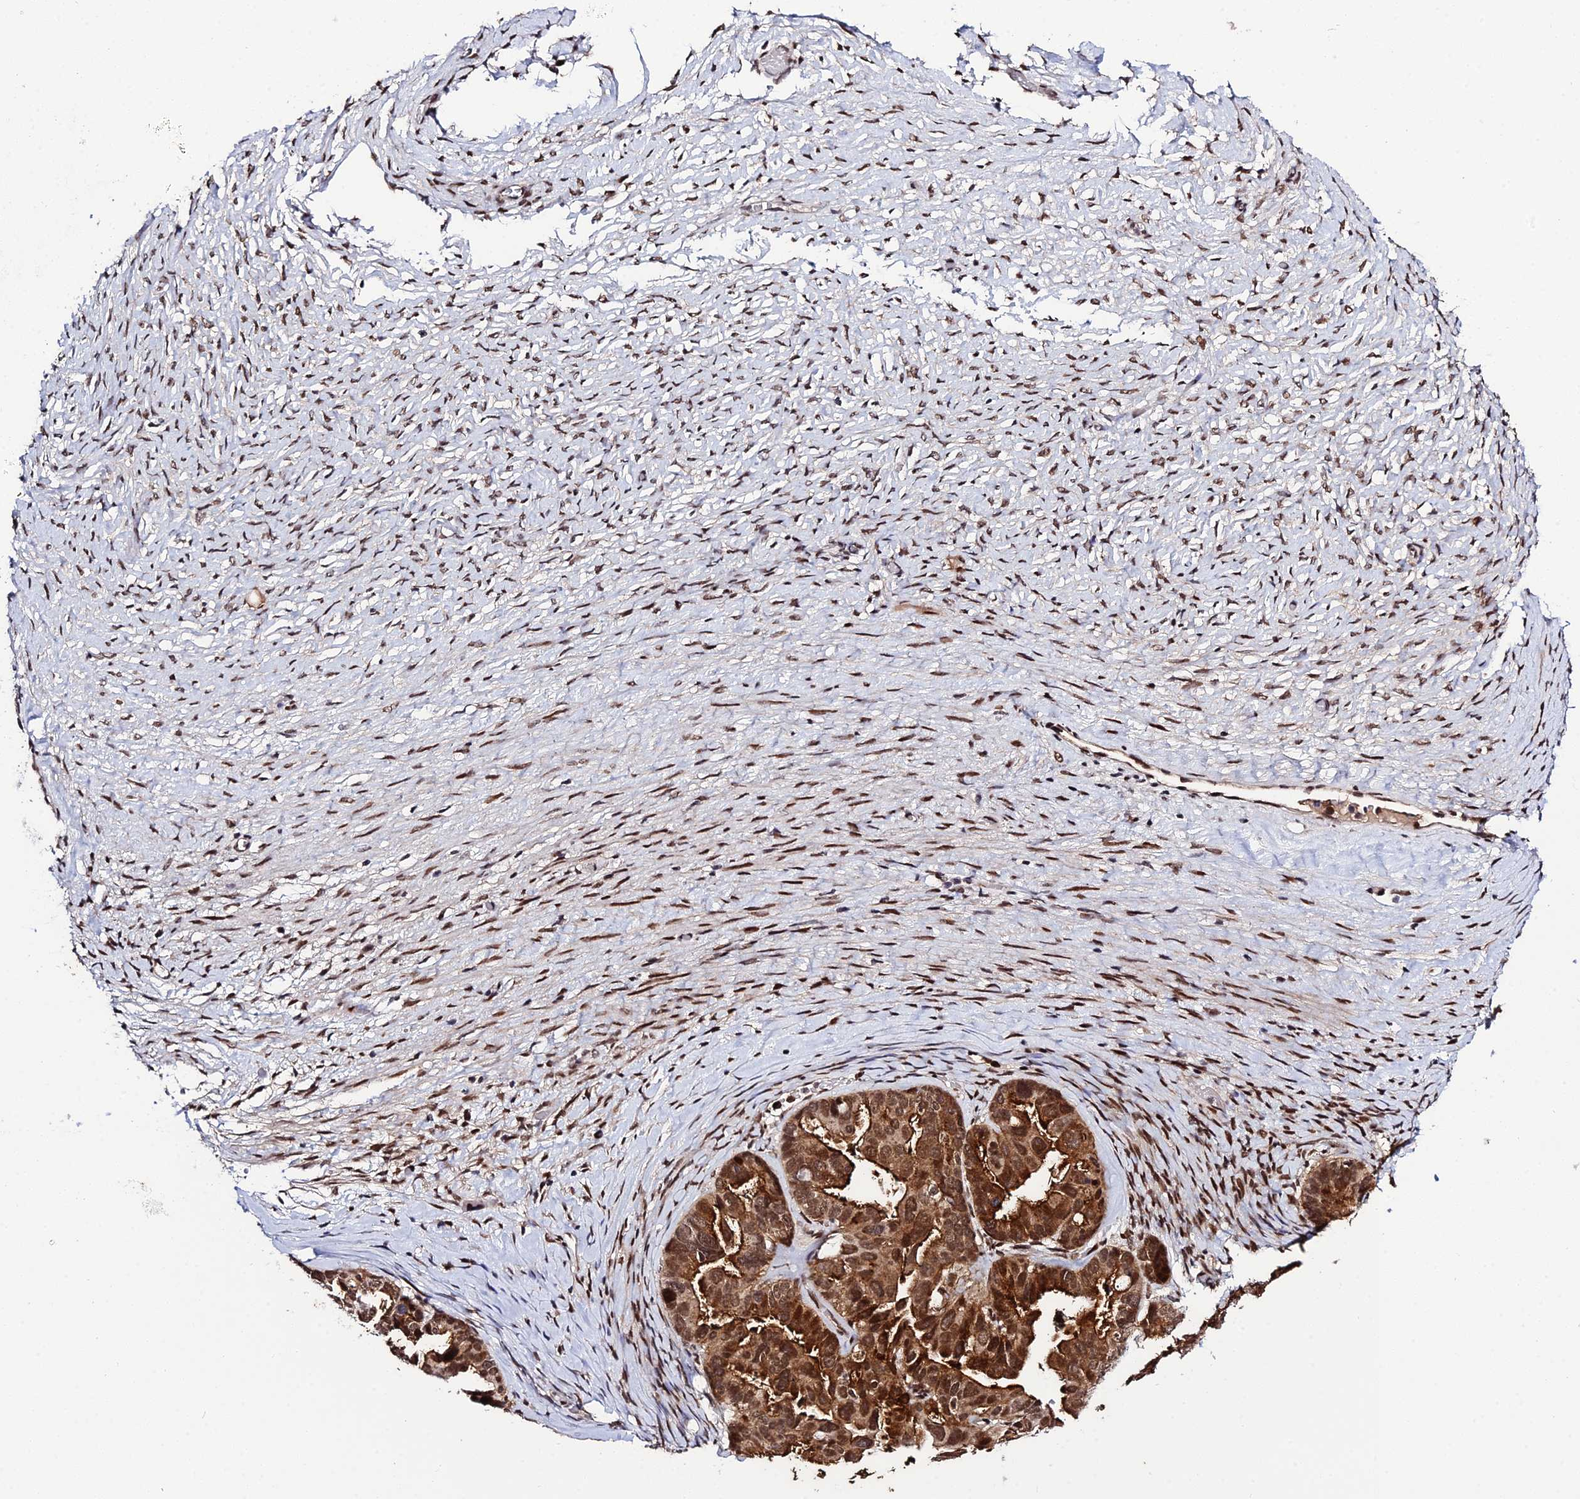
{"staining": {"intensity": "moderate", "quantity": ">75%", "location": "cytoplasmic/membranous,nuclear"}, "tissue": "ovarian cancer", "cell_type": "Tumor cells", "image_type": "cancer", "snomed": [{"axis": "morphology", "description": "Cystadenocarcinoma, serous, NOS"}, {"axis": "topography", "description": "Ovary"}], "caption": "Brown immunohistochemical staining in human serous cystadenocarcinoma (ovarian) demonstrates moderate cytoplasmic/membranous and nuclear staining in about >75% of tumor cells.", "gene": "SYT15", "patient": {"sex": "female", "age": 56}}